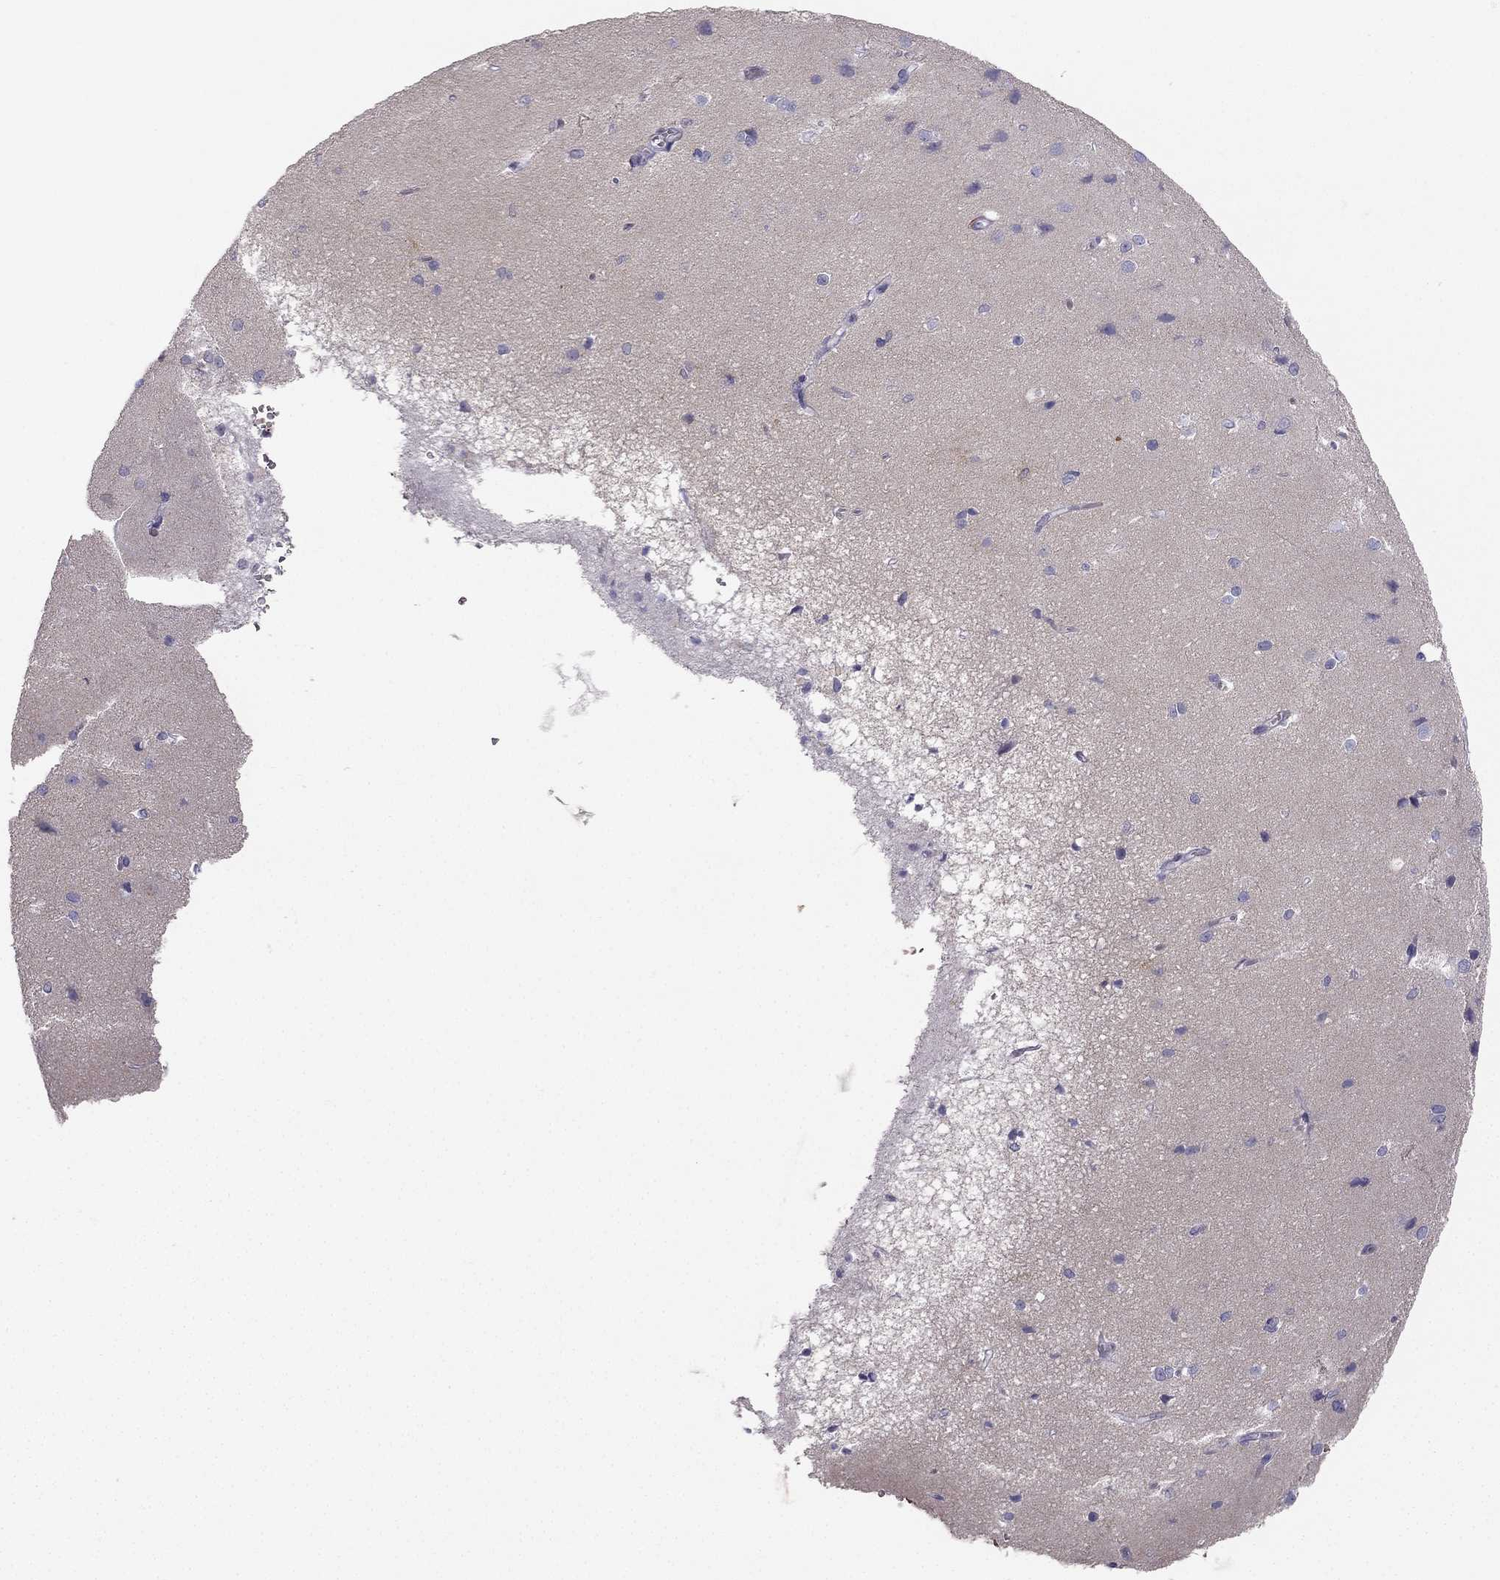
{"staining": {"intensity": "negative", "quantity": "none", "location": "none"}, "tissue": "cerebral cortex", "cell_type": "Endothelial cells", "image_type": "normal", "snomed": [{"axis": "morphology", "description": "Normal tissue, NOS"}, {"axis": "topography", "description": "Cerebral cortex"}], "caption": "DAB (3,3'-diaminobenzidine) immunohistochemical staining of benign human cerebral cortex demonstrates no significant staining in endothelial cells.", "gene": "RSPH14", "patient": {"sex": "male", "age": 37}}